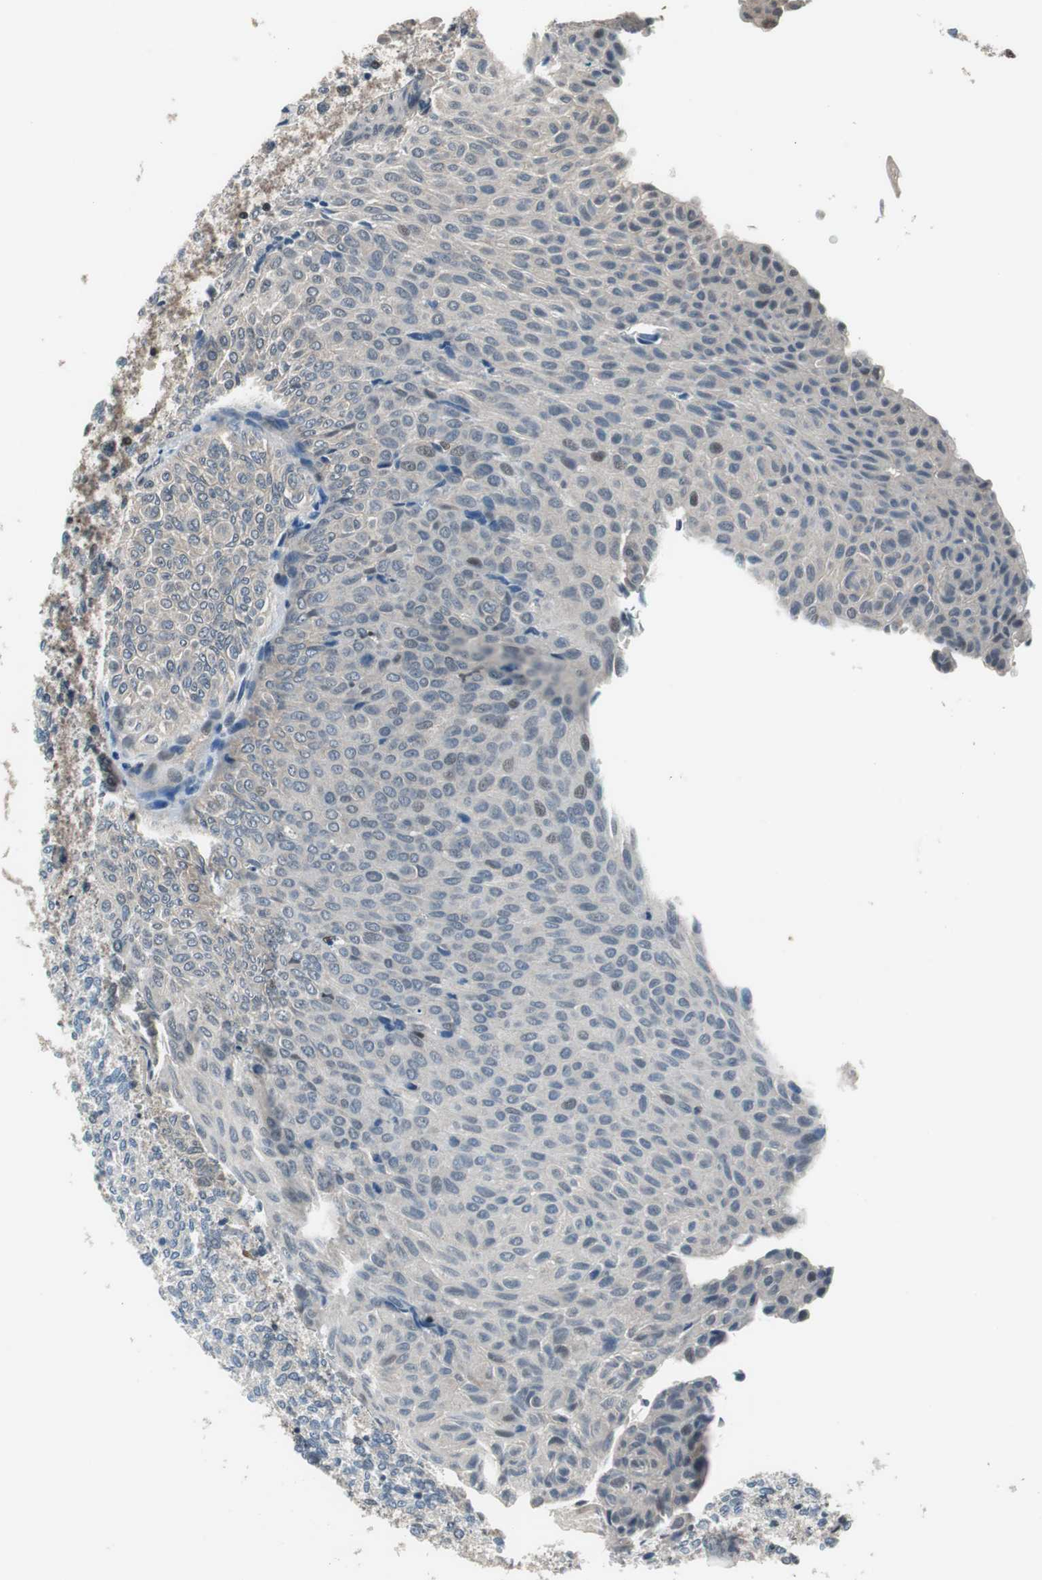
{"staining": {"intensity": "weak", "quantity": "<25%", "location": "nuclear"}, "tissue": "urothelial cancer", "cell_type": "Tumor cells", "image_type": "cancer", "snomed": [{"axis": "morphology", "description": "Urothelial carcinoma, Low grade"}, {"axis": "topography", "description": "Urinary bladder"}], "caption": "A high-resolution photomicrograph shows immunohistochemistry (IHC) staining of urothelial carcinoma (low-grade), which reveals no significant expression in tumor cells.", "gene": "MAFB", "patient": {"sex": "male", "age": 78}}